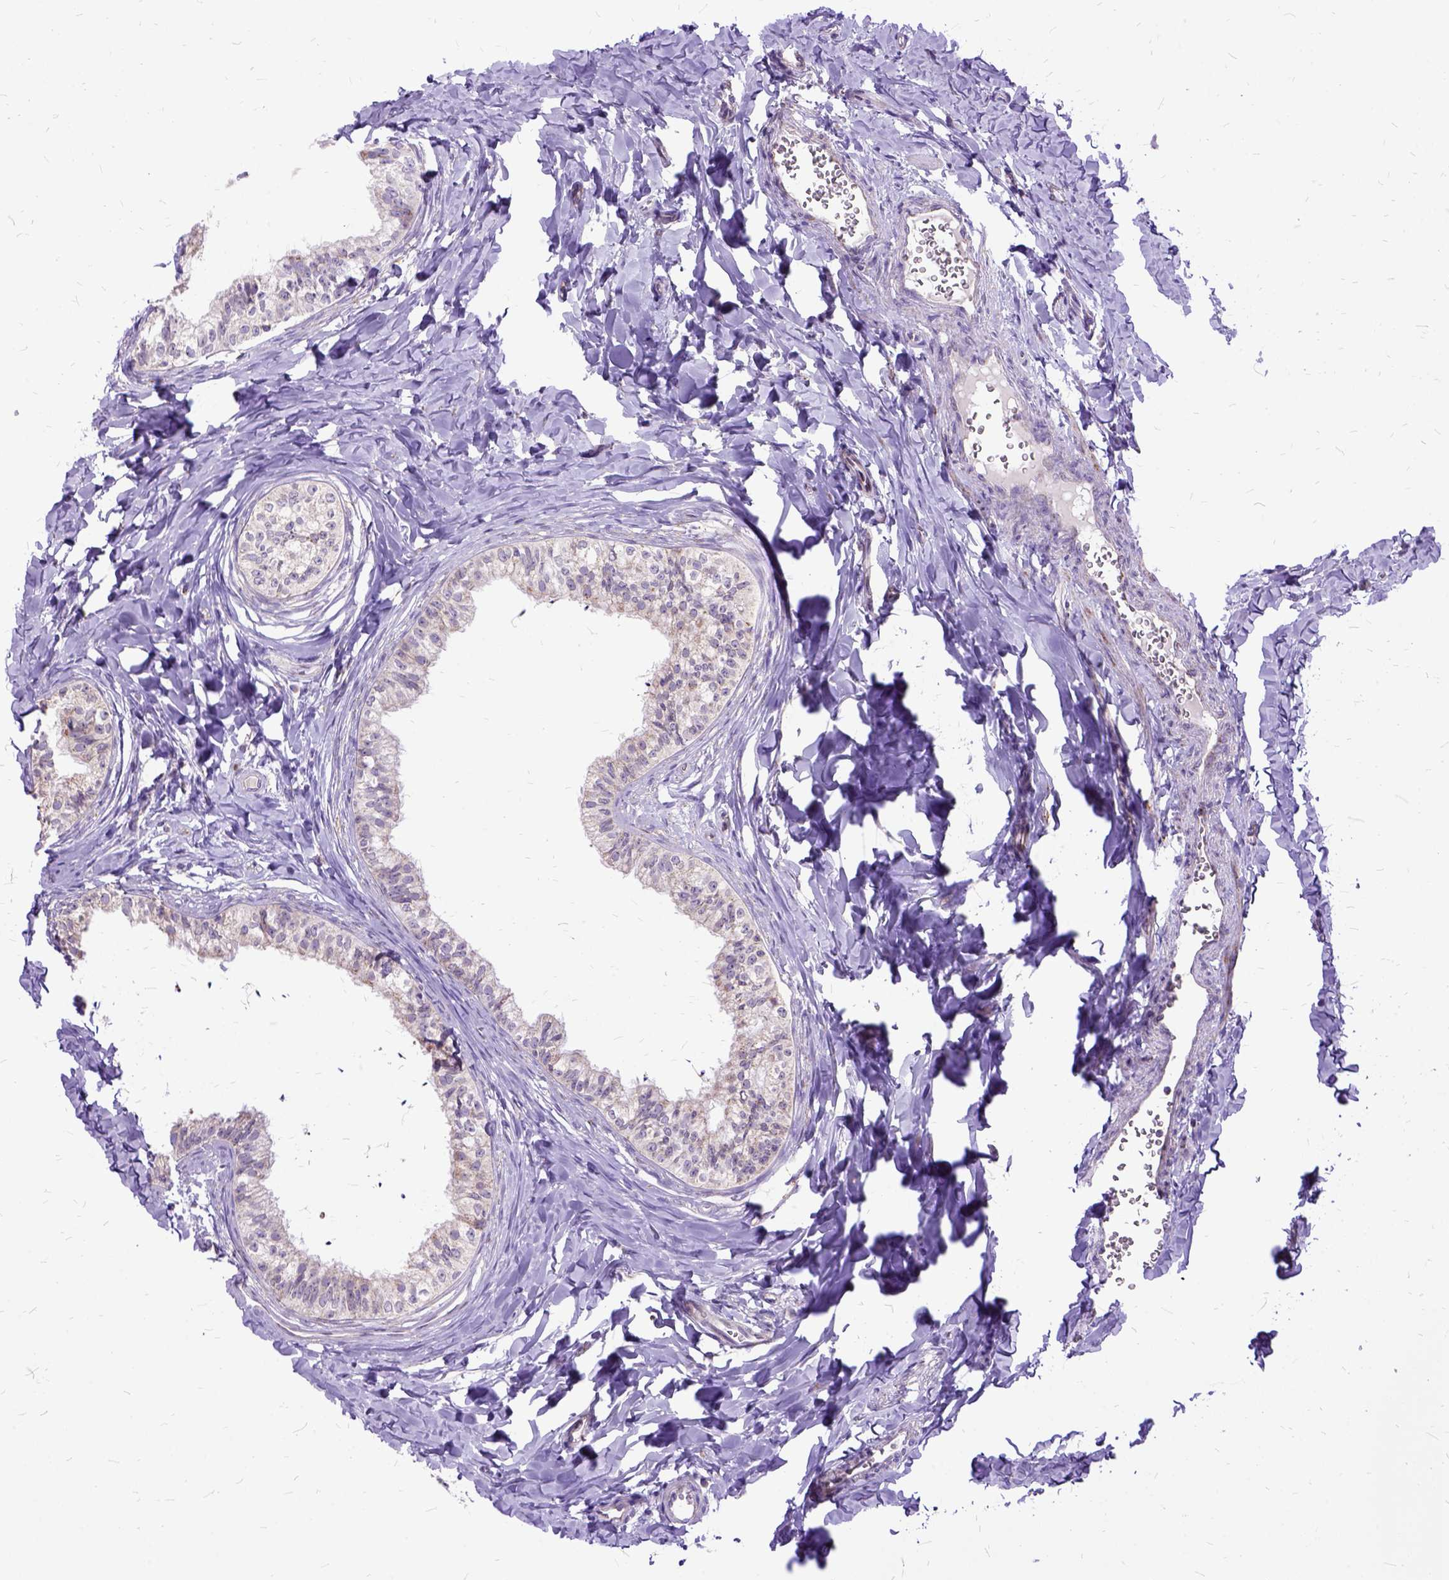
{"staining": {"intensity": "strong", "quantity": "<25%", "location": "cytoplasmic/membranous"}, "tissue": "epididymis", "cell_type": "Glandular cells", "image_type": "normal", "snomed": [{"axis": "morphology", "description": "Normal tissue, NOS"}, {"axis": "topography", "description": "Epididymis"}], "caption": "High-power microscopy captured an immunohistochemistry histopathology image of unremarkable epididymis, revealing strong cytoplasmic/membranous positivity in about <25% of glandular cells.", "gene": "OXCT1", "patient": {"sex": "male", "age": 24}}